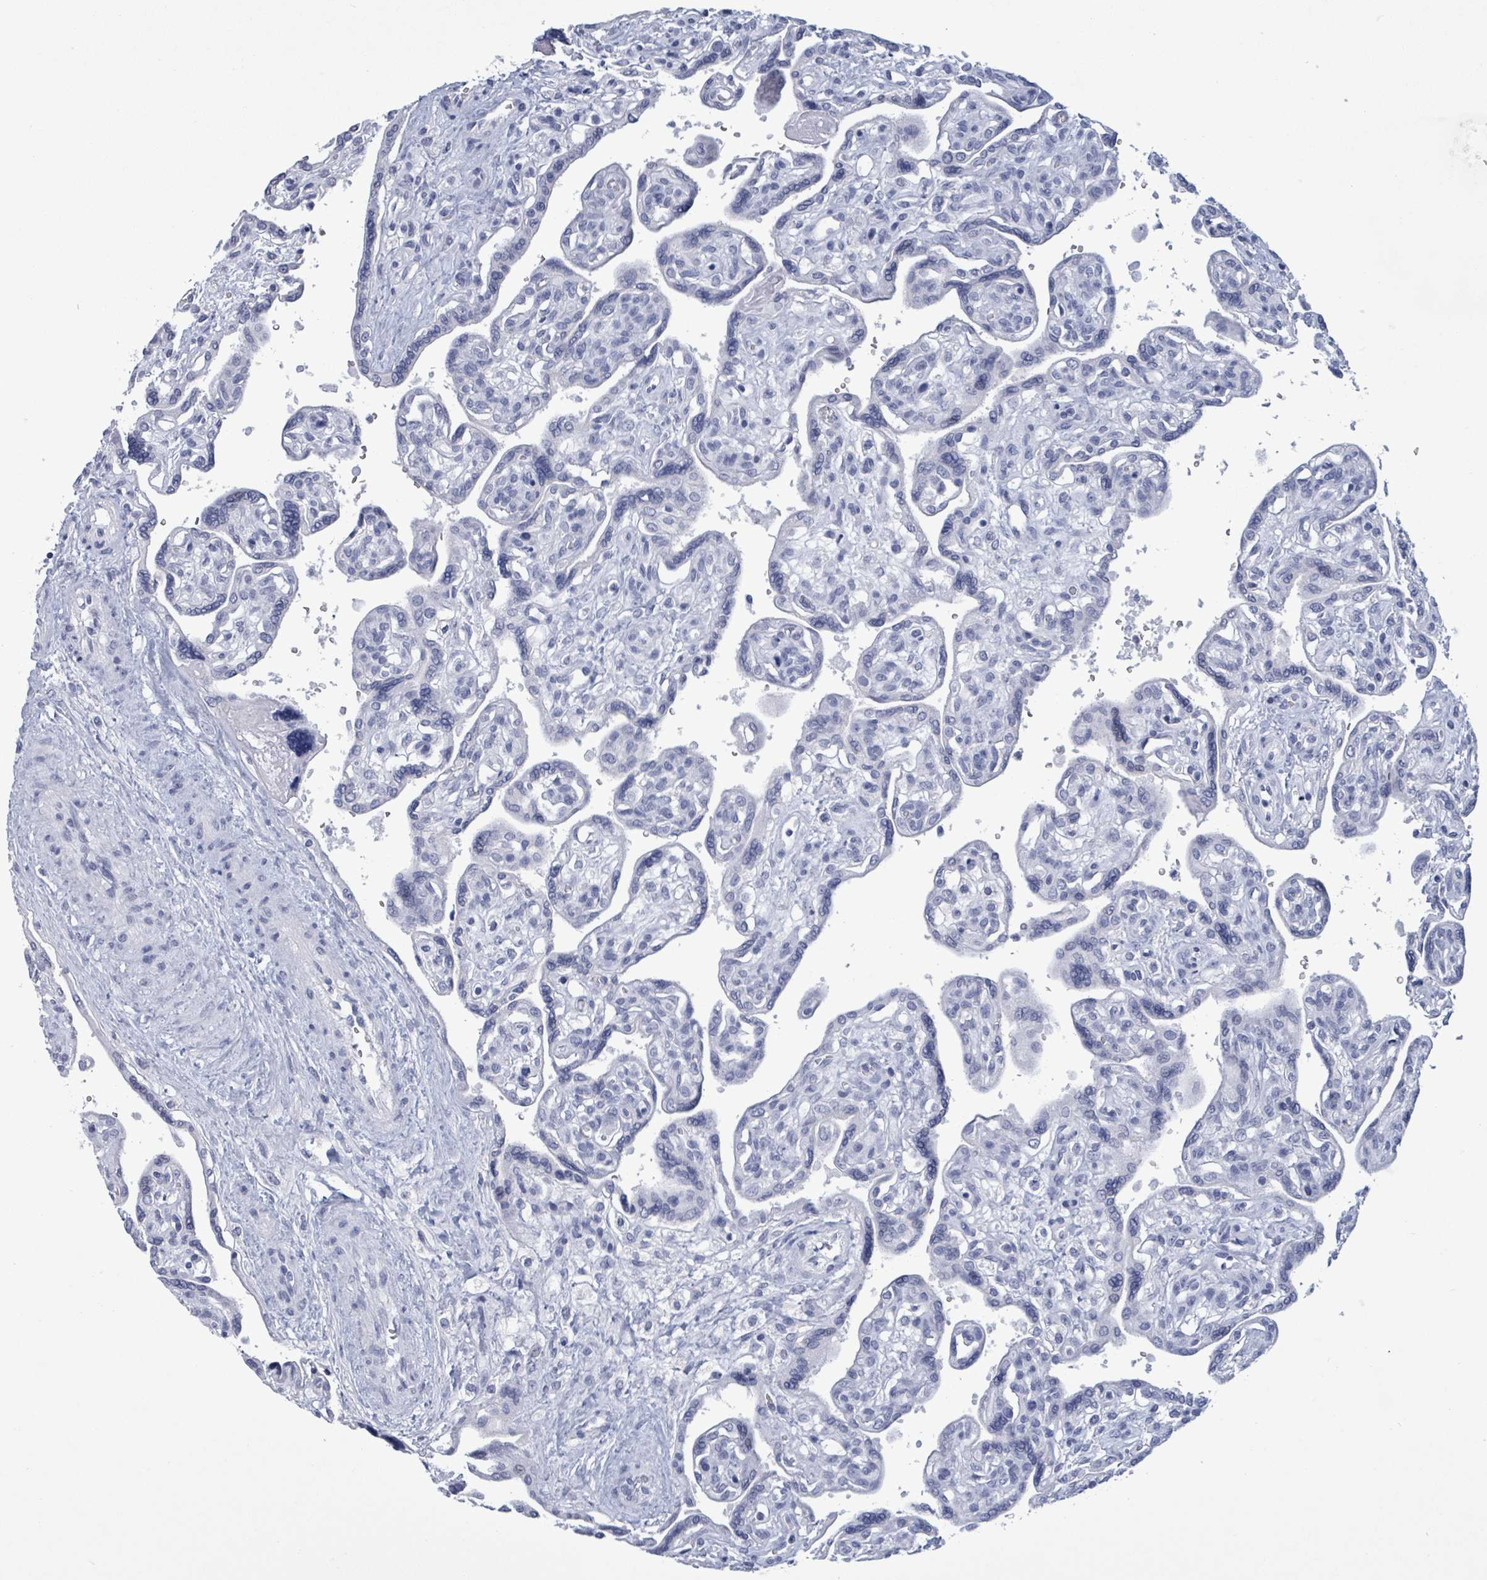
{"staining": {"intensity": "negative", "quantity": "none", "location": "none"}, "tissue": "placenta", "cell_type": "Trophoblastic cells", "image_type": "normal", "snomed": [{"axis": "morphology", "description": "Normal tissue, NOS"}, {"axis": "topography", "description": "Placenta"}], "caption": "DAB (3,3'-diaminobenzidine) immunohistochemical staining of normal human placenta demonstrates no significant positivity in trophoblastic cells.", "gene": "NKX2", "patient": {"sex": "female", "age": 39}}